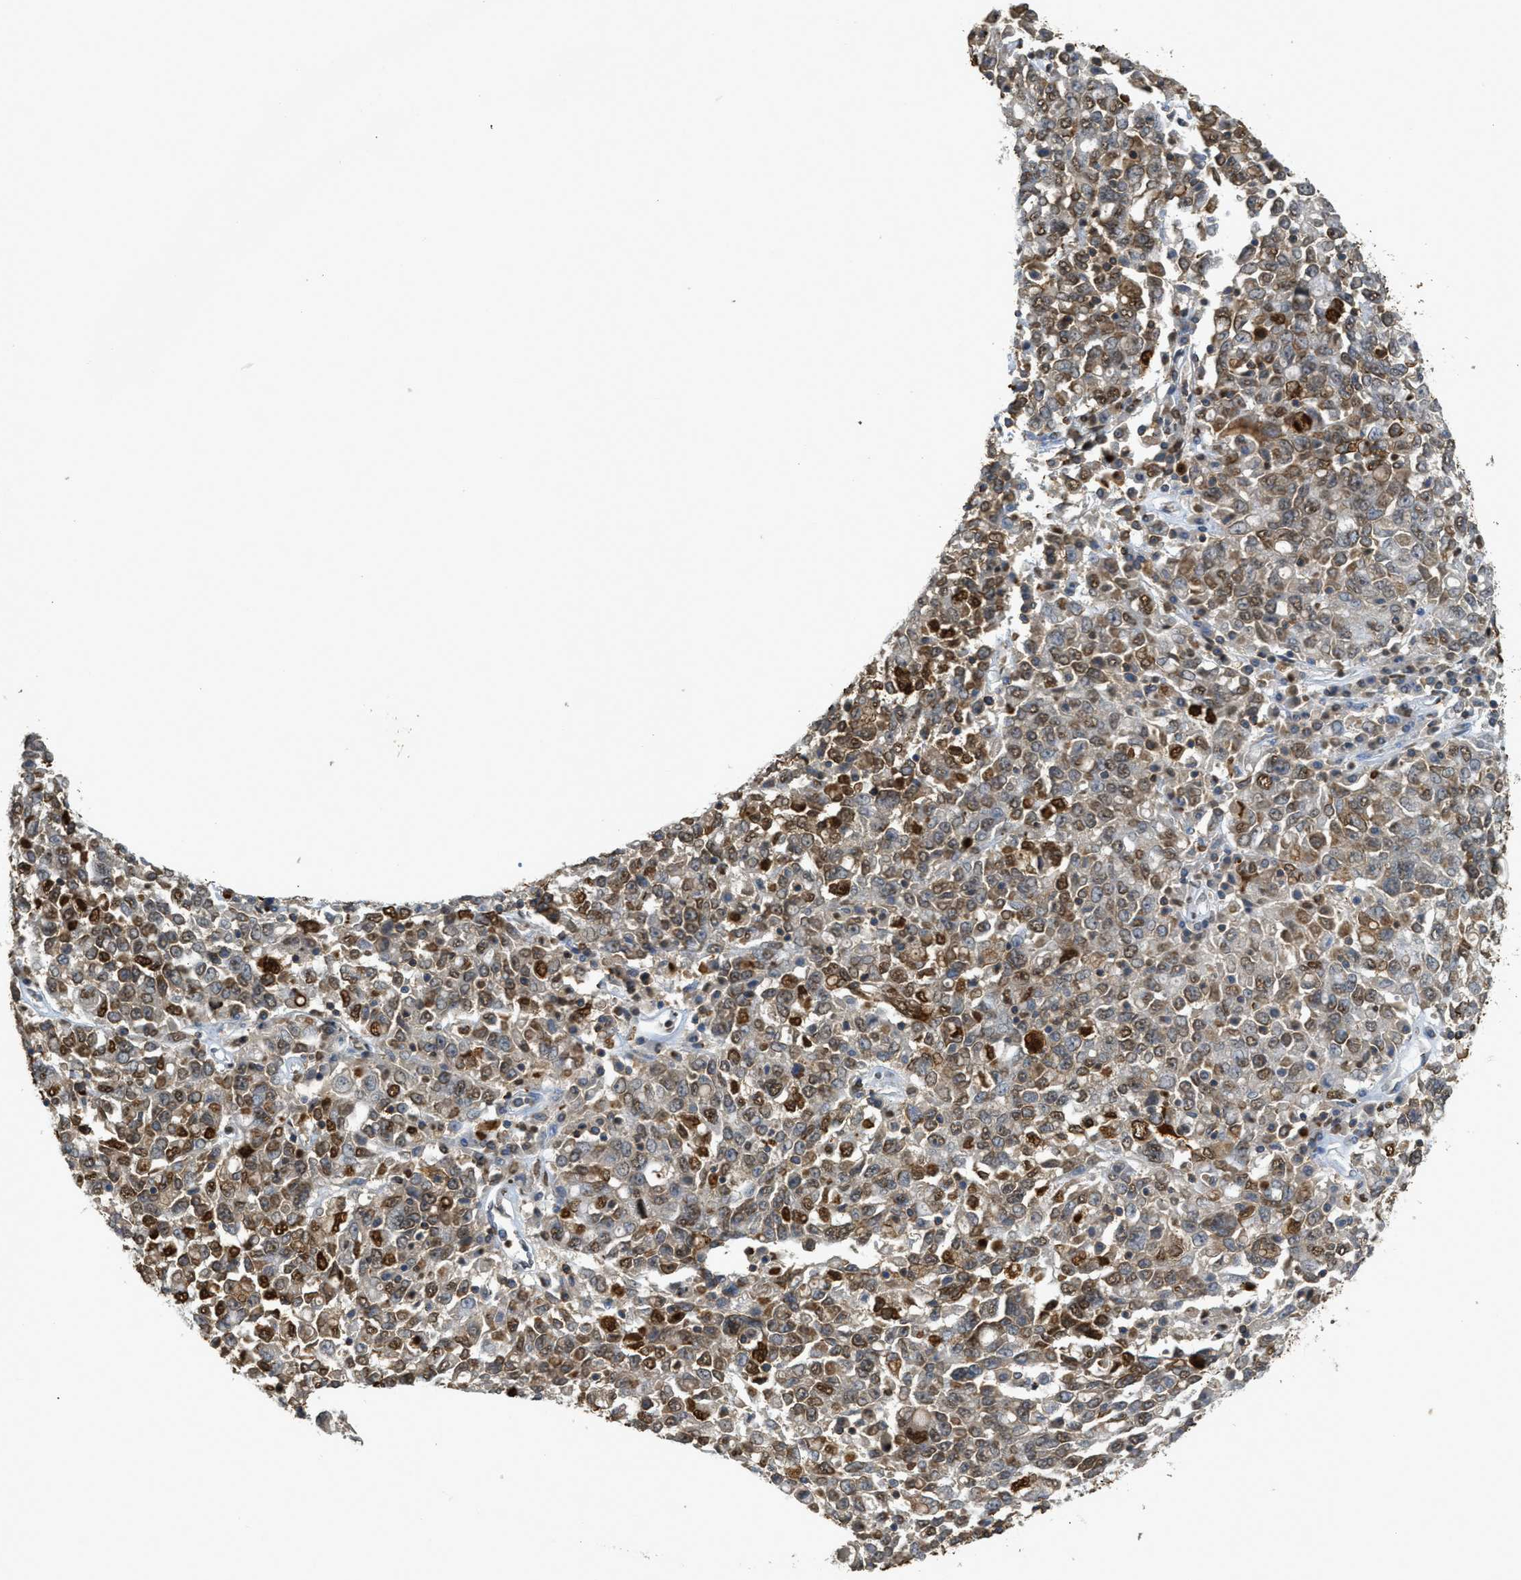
{"staining": {"intensity": "moderate", "quantity": "25%-75%", "location": "nuclear"}, "tissue": "ovarian cancer", "cell_type": "Tumor cells", "image_type": "cancer", "snomed": [{"axis": "morphology", "description": "Carcinoma, endometroid"}, {"axis": "topography", "description": "Ovary"}], "caption": "Human ovarian cancer (endometroid carcinoma) stained for a protein (brown) shows moderate nuclear positive positivity in approximately 25%-75% of tumor cells.", "gene": "NR5A2", "patient": {"sex": "female", "age": 62}}